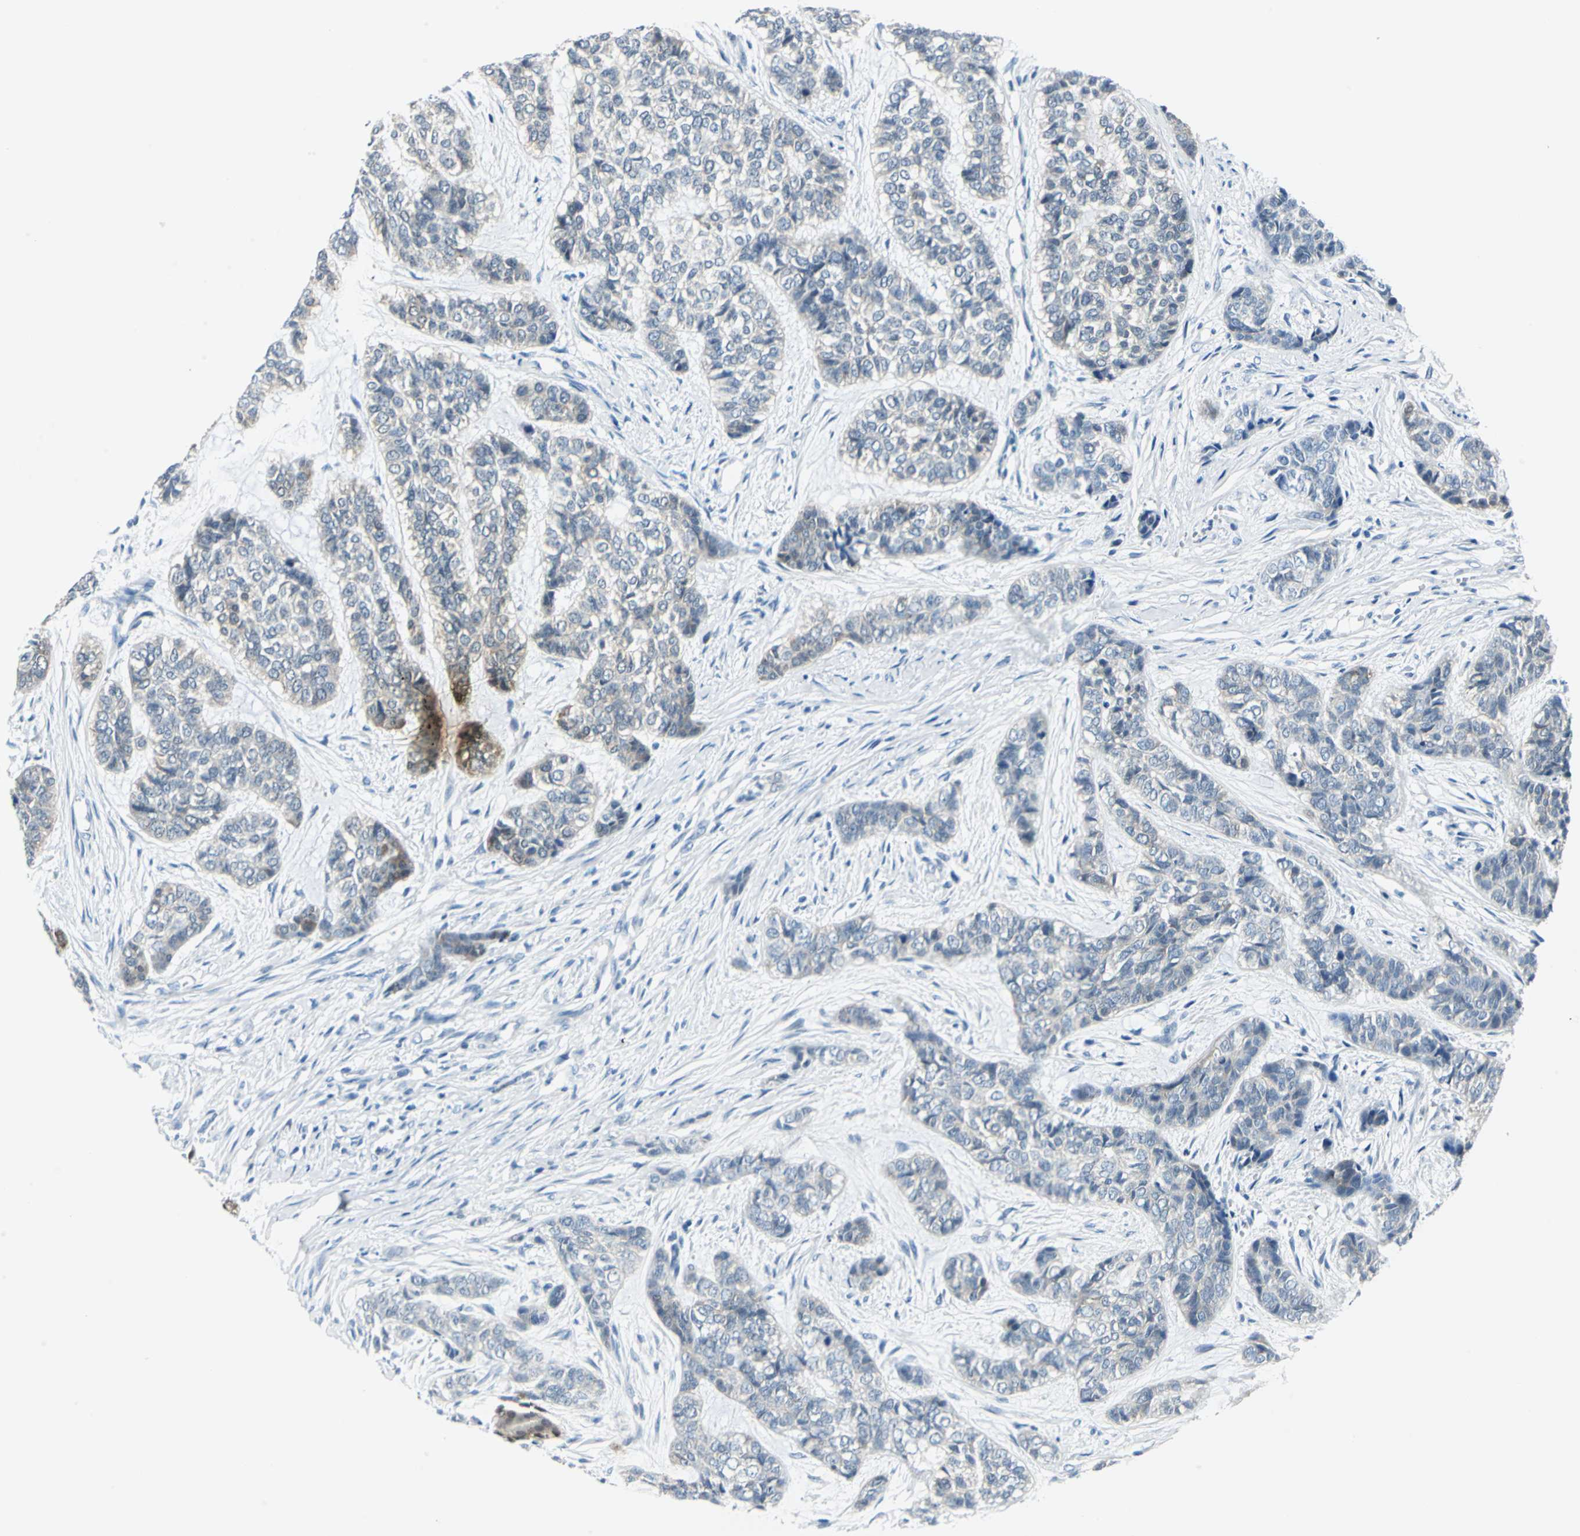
{"staining": {"intensity": "weak", "quantity": "<25%", "location": "cytoplasmic/membranous"}, "tissue": "skin cancer", "cell_type": "Tumor cells", "image_type": "cancer", "snomed": [{"axis": "morphology", "description": "Basal cell carcinoma"}, {"axis": "topography", "description": "Skin"}], "caption": "Image shows no significant protein positivity in tumor cells of skin cancer.", "gene": "SFN", "patient": {"sex": "female", "age": 64}}